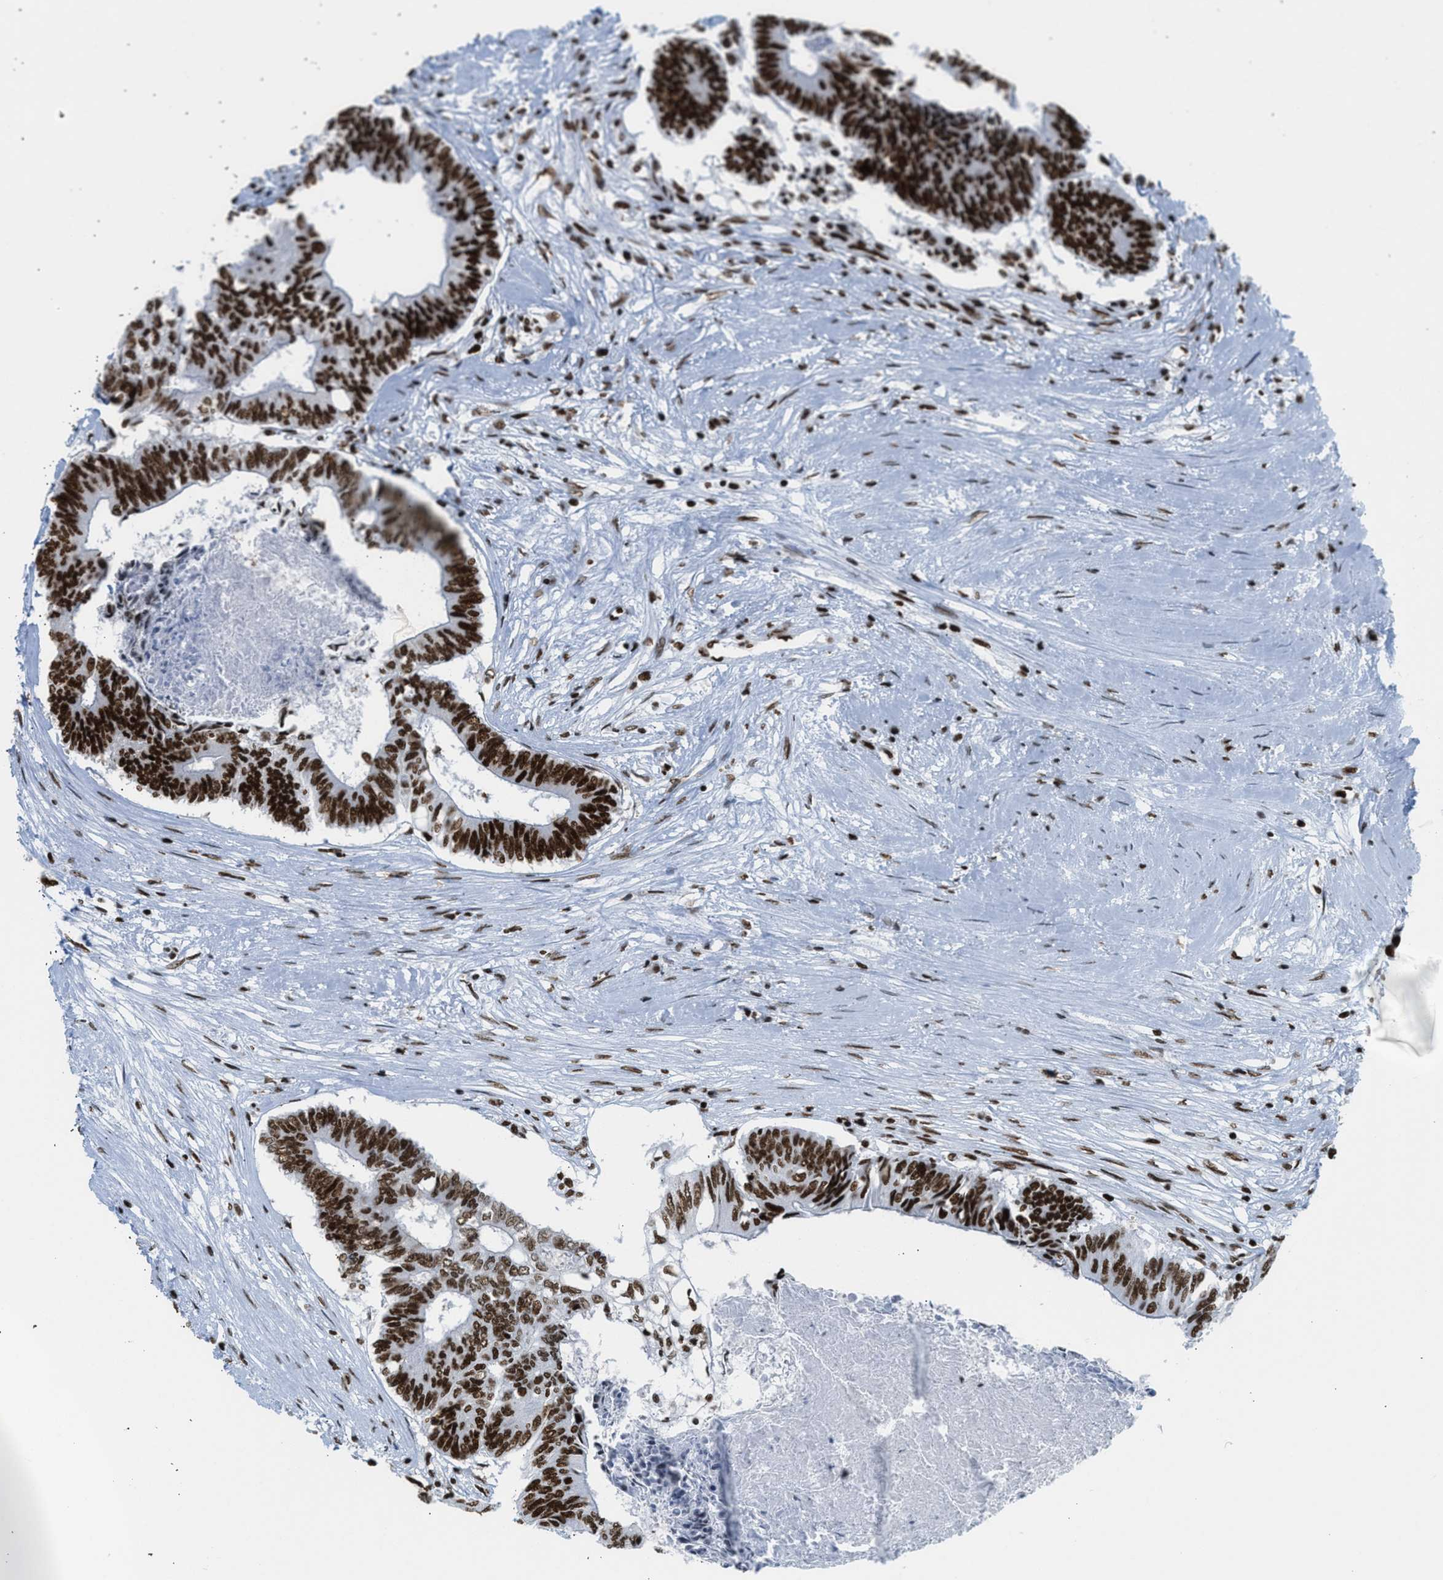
{"staining": {"intensity": "strong", "quantity": ">75%", "location": "nuclear"}, "tissue": "colorectal cancer", "cell_type": "Tumor cells", "image_type": "cancer", "snomed": [{"axis": "morphology", "description": "Adenocarcinoma, NOS"}, {"axis": "topography", "description": "Rectum"}], "caption": "IHC of human colorectal cancer (adenocarcinoma) exhibits high levels of strong nuclear positivity in about >75% of tumor cells.", "gene": "PIF1", "patient": {"sex": "male", "age": 63}}